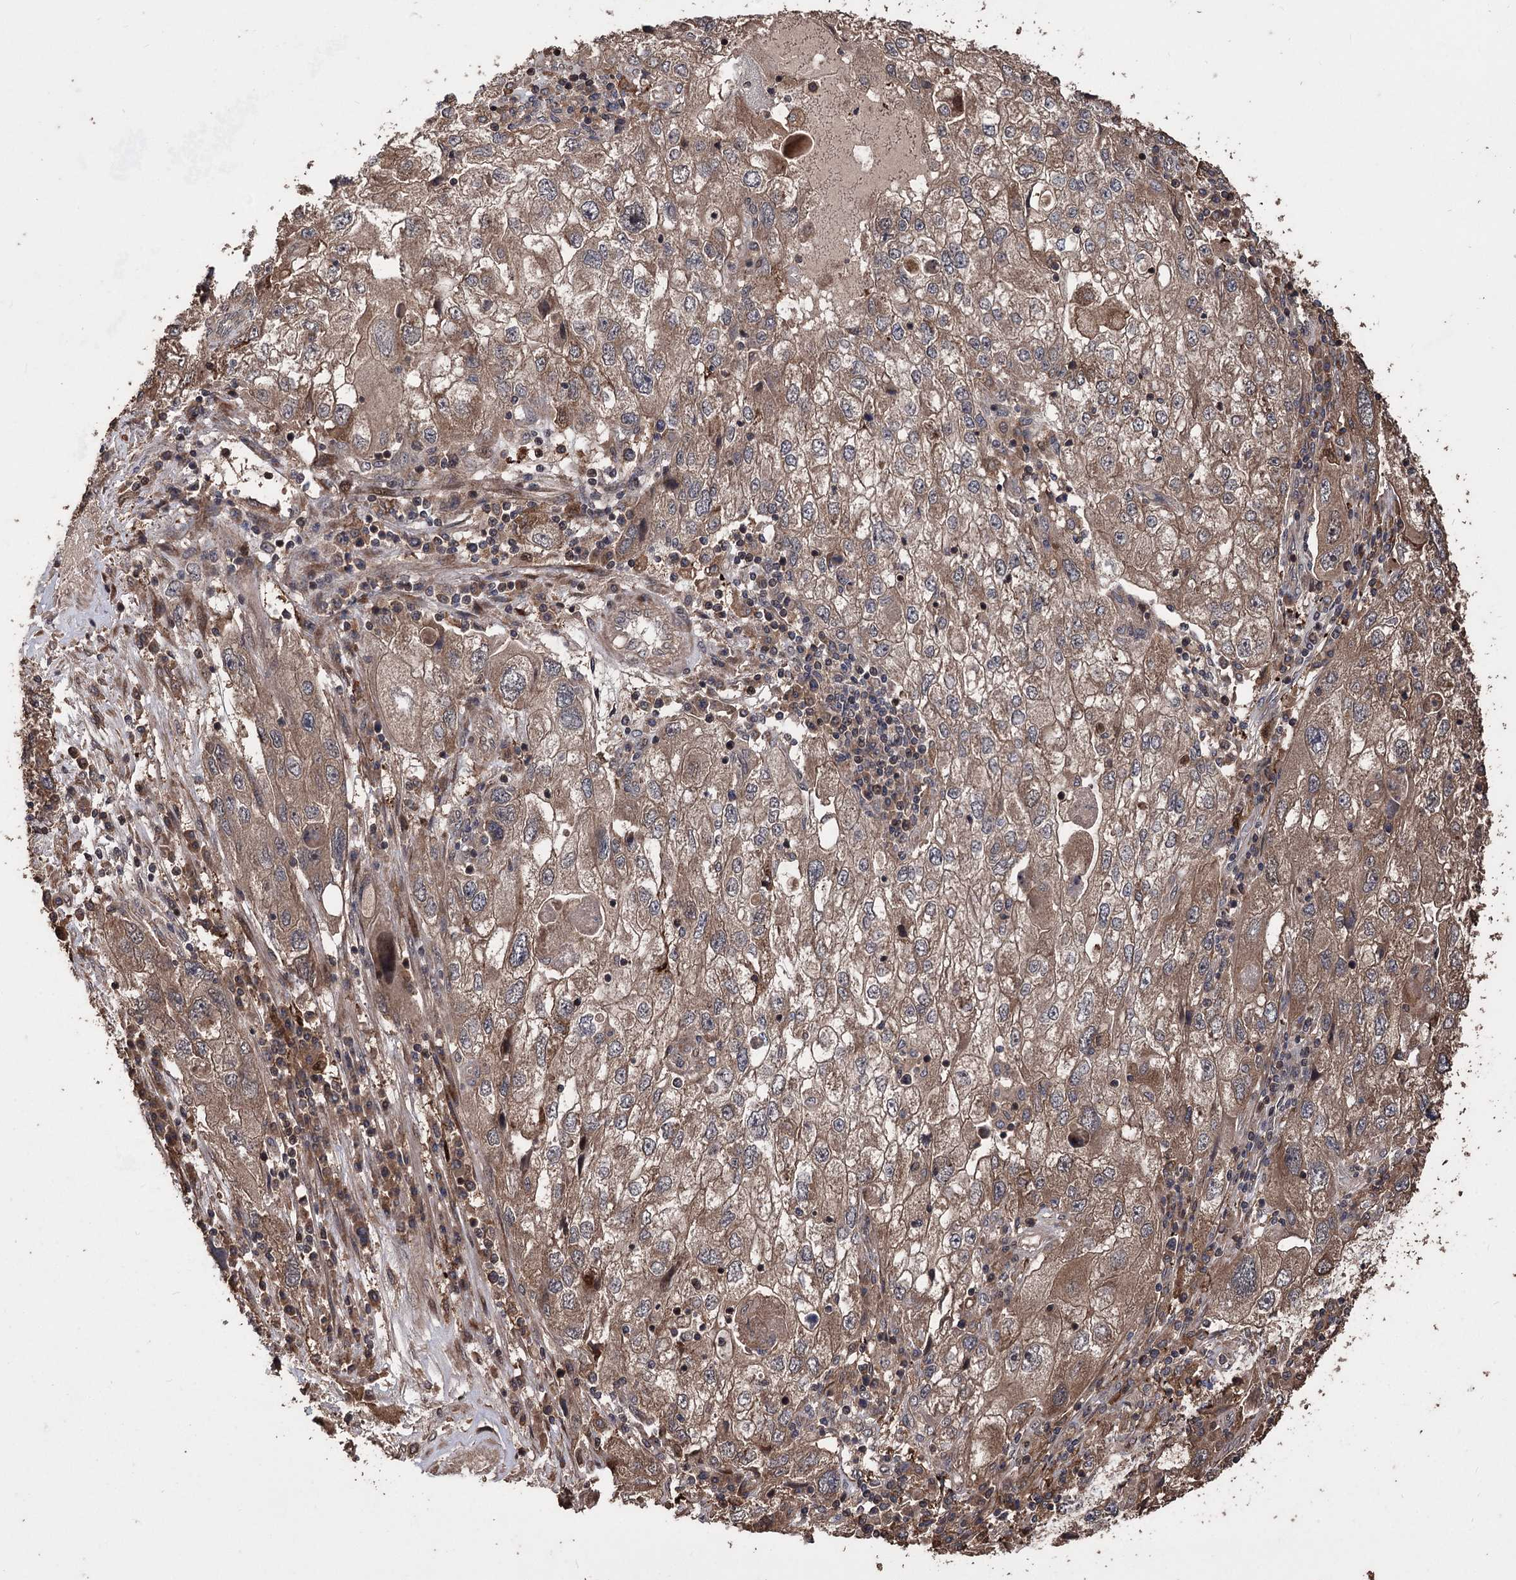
{"staining": {"intensity": "moderate", "quantity": ">75%", "location": "cytoplasmic/membranous"}, "tissue": "endometrial cancer", "cell_type": "Tumor cells", "image_type": "cancer", "snomed": [{"axis": "morphology", "description": "Adenocarcinoma, NOS"}, {"axis": "topography", "description": "Endometrium"}], "caption": "IHC of human endometrial cancer reveals medium levels of moderate cytoplasmic/membranous expression in about >75% of tumor cells. (DAB (3,3'-diaminobenzidine) = brown stain, brightfield microscopy at high magnification).", "gene": "RASSF3", "patient": {"sex": "female", "age": 49}}